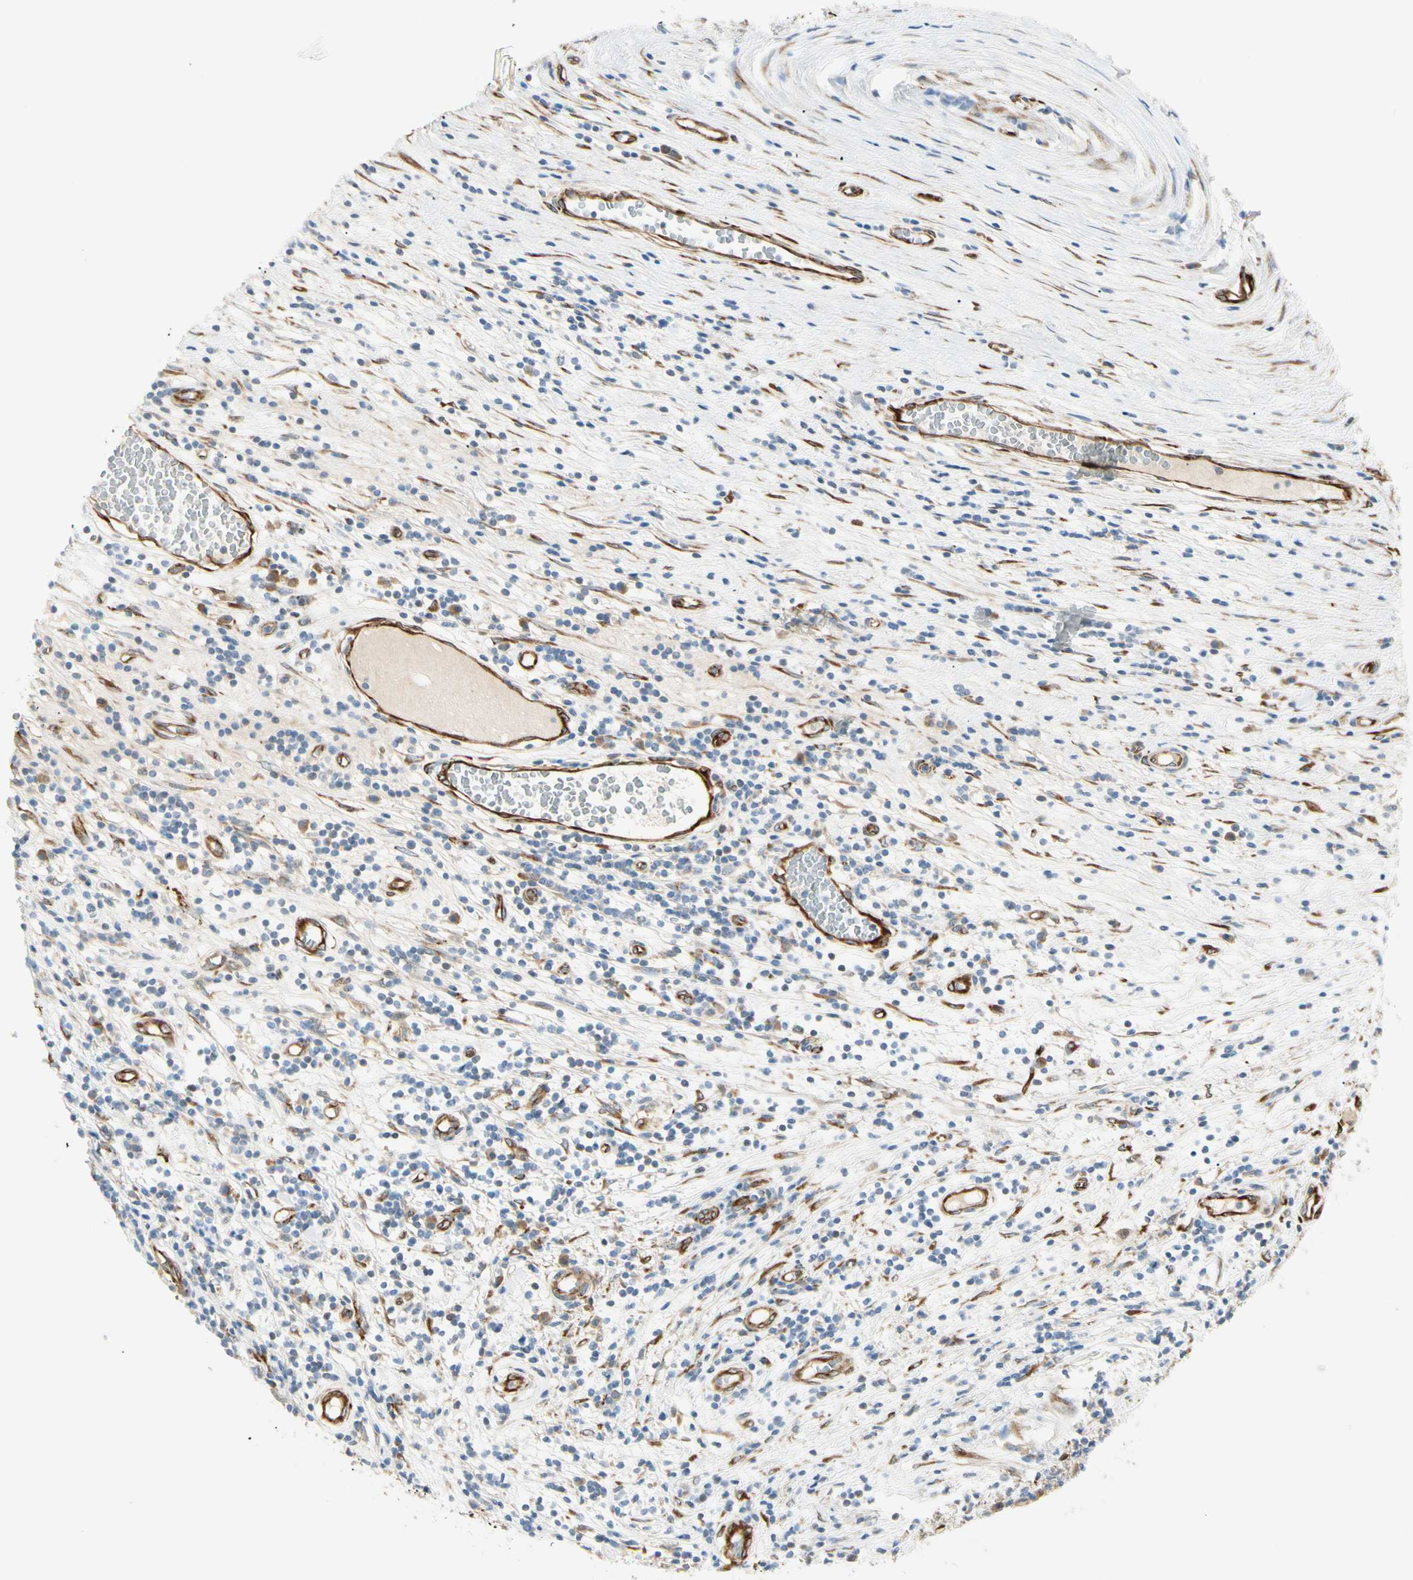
{"staining": {"intensity": "weak", "quantity": "<25%", "location": "cytoplasmic/membranous"}, "tissue": "testis cancer", "cell_type": "Tumor cells", "image_type": "cancer", "snomed": [{"axis": "morphology", "description": "Seminoma, NOS"}, {"axis": "topography", "description": "Testis"}], "caption": "Image shows no protein expression in tumor cells of testis cancer (seminoma) tissue.", "gene": "FKBP7", "patient": {"sex": "male", "age": 65}}